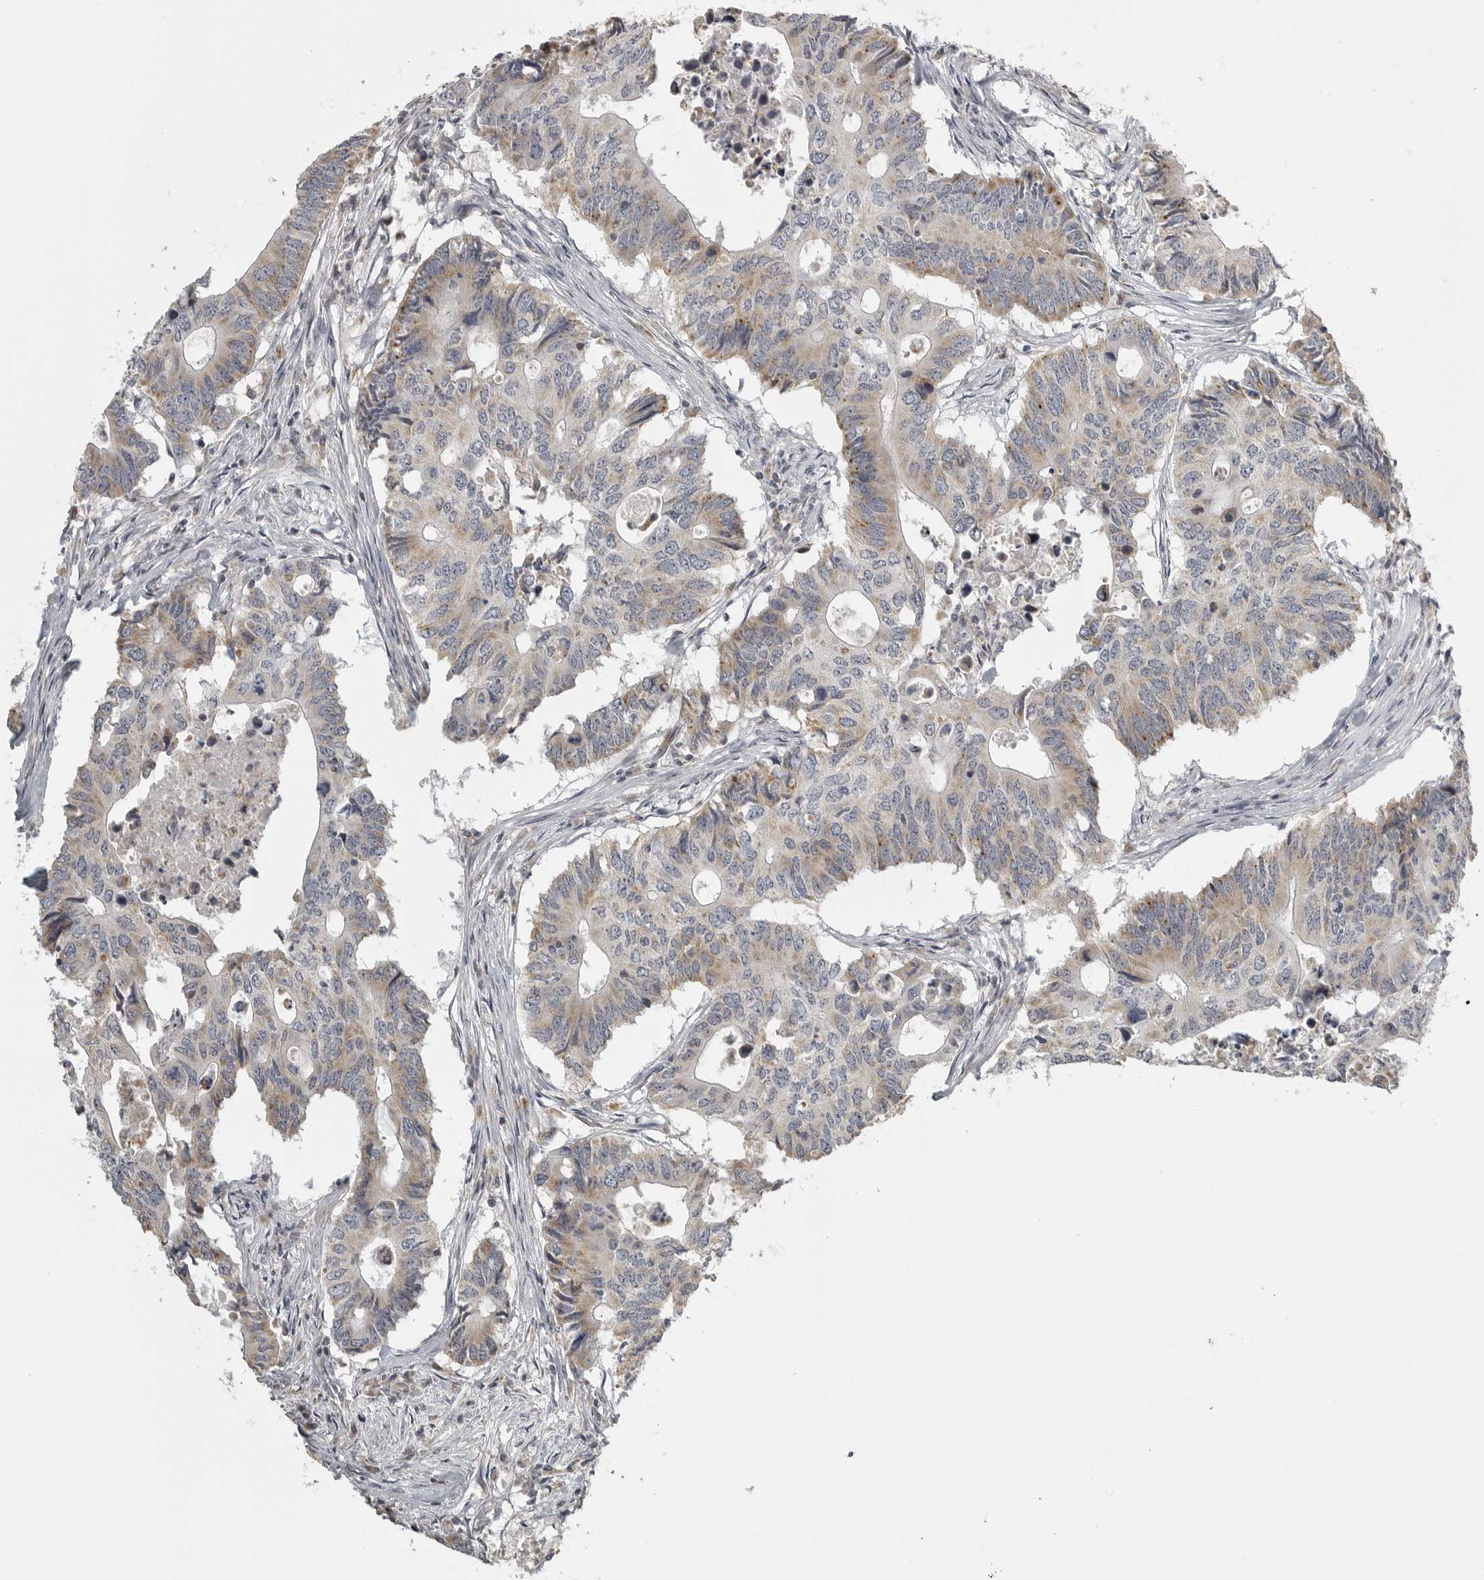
{"staining": {"intensity": "weak", "quantity": "<25%", "location": "cytoplasmic/membranous"}, "tissue": "colorectal cancer", "cell_type": "Tumor cells", "image_type": "cancer", "snomed": [{"axis": "morphology", "description": "Adenocarcinoma, NOS"}, {"axis": "topography", "description": "Colon"}], "caption": "Immunohistochemical staining of adenocarcinoma (colorectal) exhibits no significant expression in tumor cells. The staining is performed using DAB brown chromogen with nuclei counter-stained in using hematoxylin.", "gene": "RXFP3", "patient": {"sex": "male", "age": 71}}